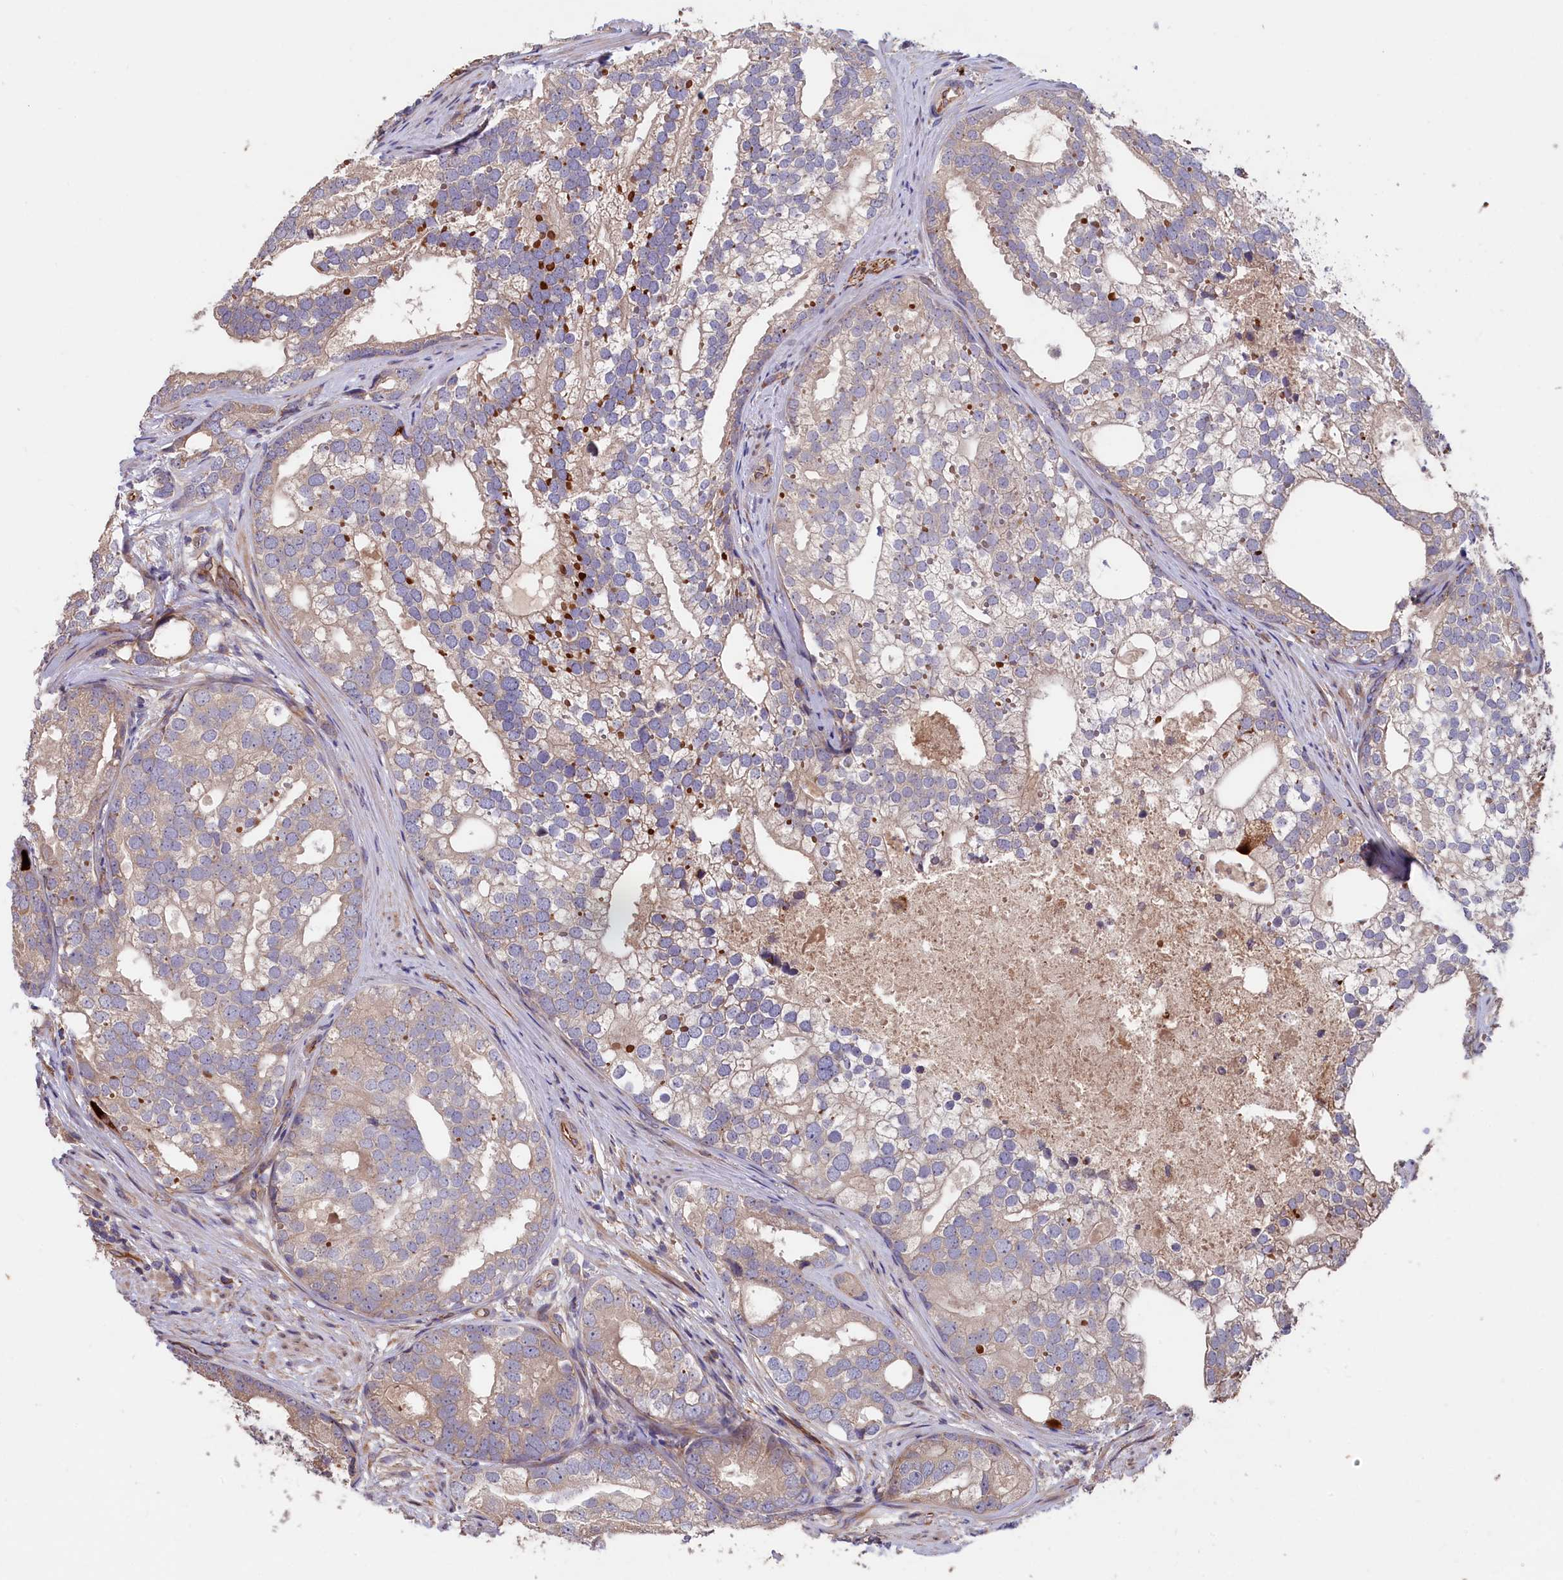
{"staining": {"intensity": "weak", "quantity": "<25%", "location": "cytoplasmic/membranous"}, "tissue": "prostate cancer", "cell_type": "Tumor cells", "image_type": "cancer", "snomed": [{"axis": "morphology", "description": "Adenocarcinoma, High grade"}, {"axis": "topography", "description": "Prostate"}], "caption": "Image shows no protein staining in tumor cells of high-grade adenocarcinoma (prostate) tissue.", "gene": "GREB1L", "patient": {"sex": "male", "age": 75}}